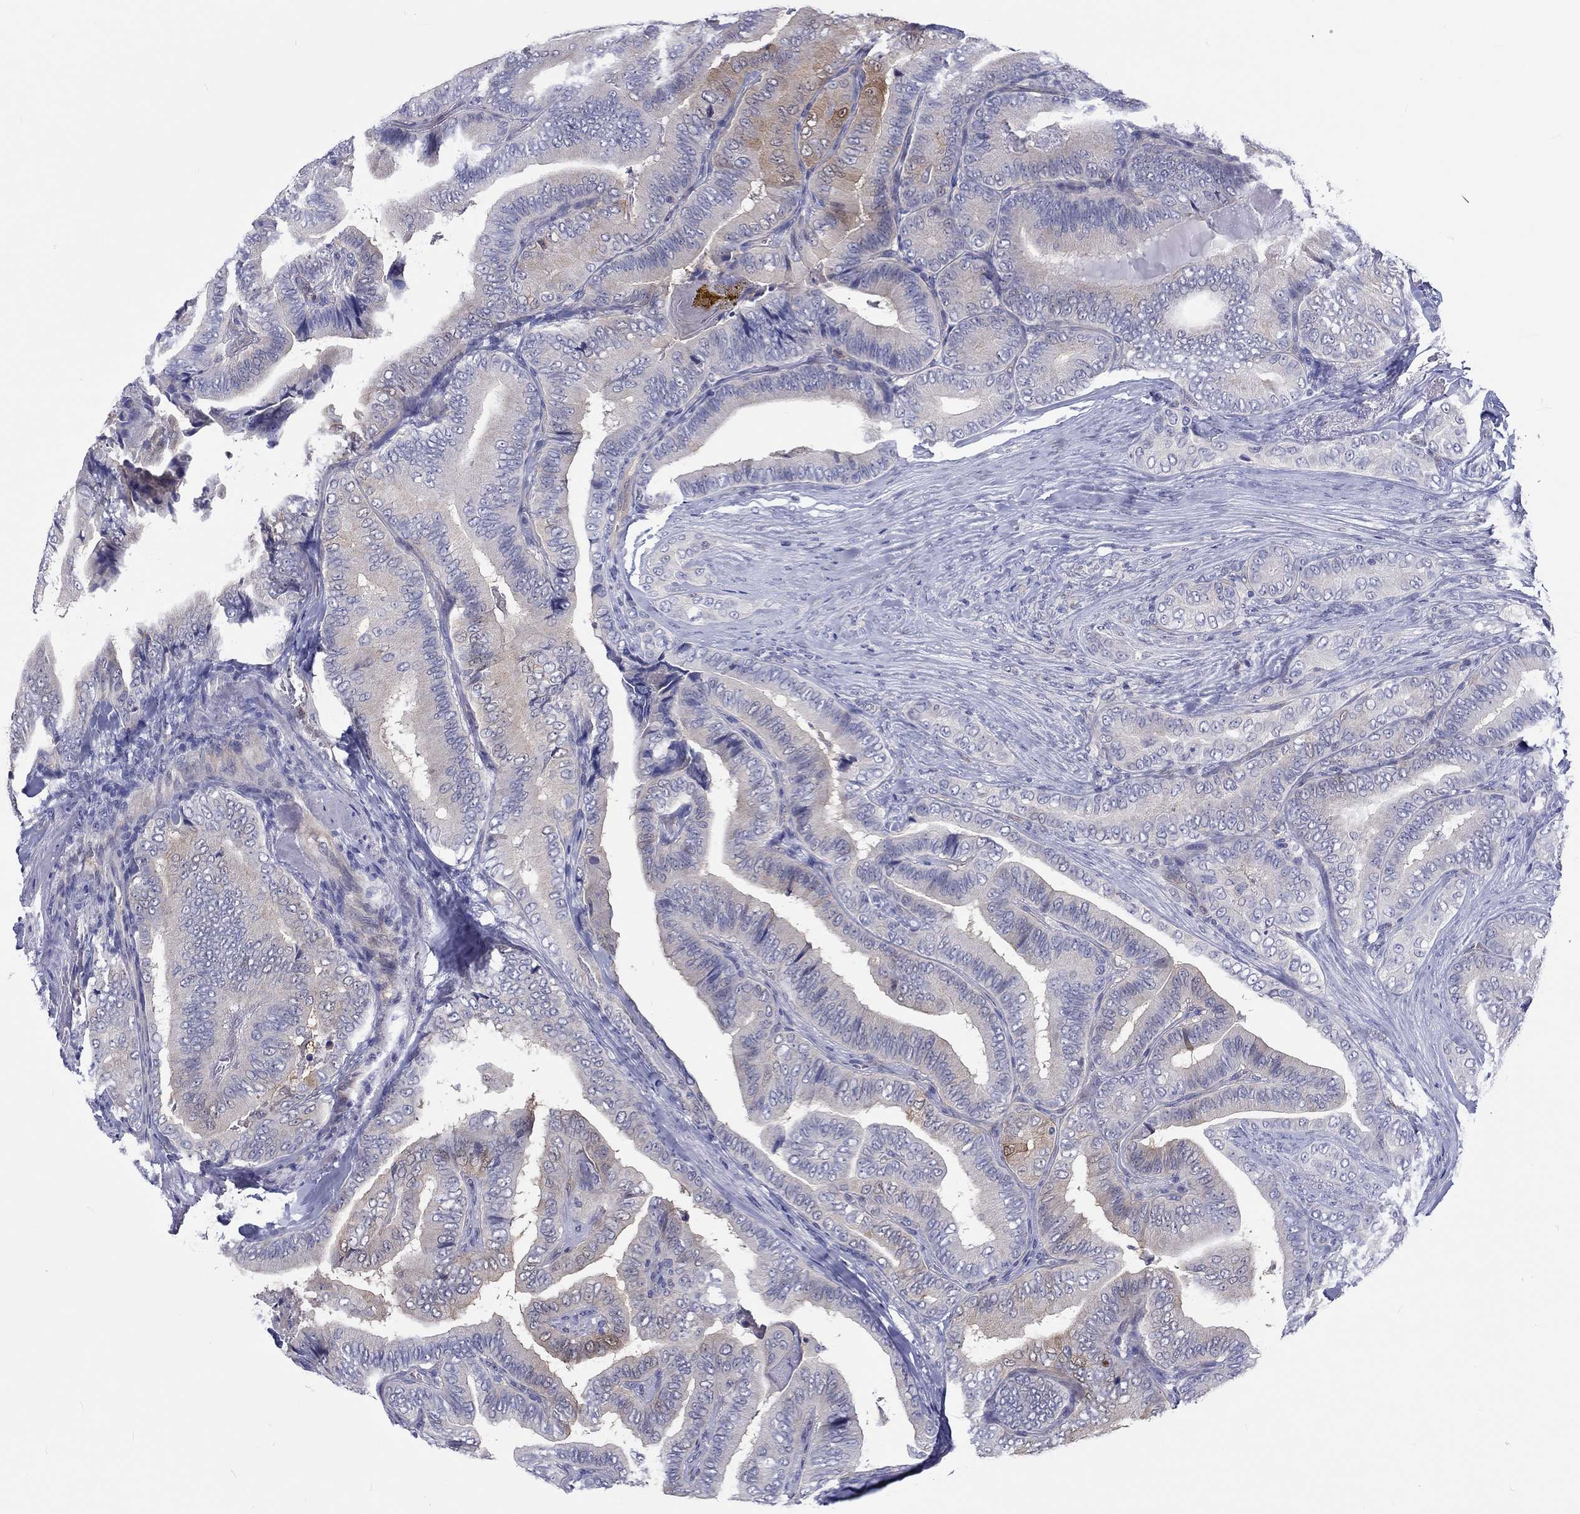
{"staining": {"intensity": "moderate", "quantity": "<25%", "location": "cytoplasmic/membranous"}, "tissue": "thyroid cancer", "cell_type": "Tumor cells", "image_type": "cancer", "snomed": [{"axis": "morphology", "description": "Papillary adenocarcinoma, NOS"}, {"axis": "topography", "description": "Thyroid gland"}], "caption": "Human thyroid cancer stained with a protein marker shows moderate staining in tumor cells.", "gene": "ABCG4", "patient": {"sex": "male", "age": 61}}